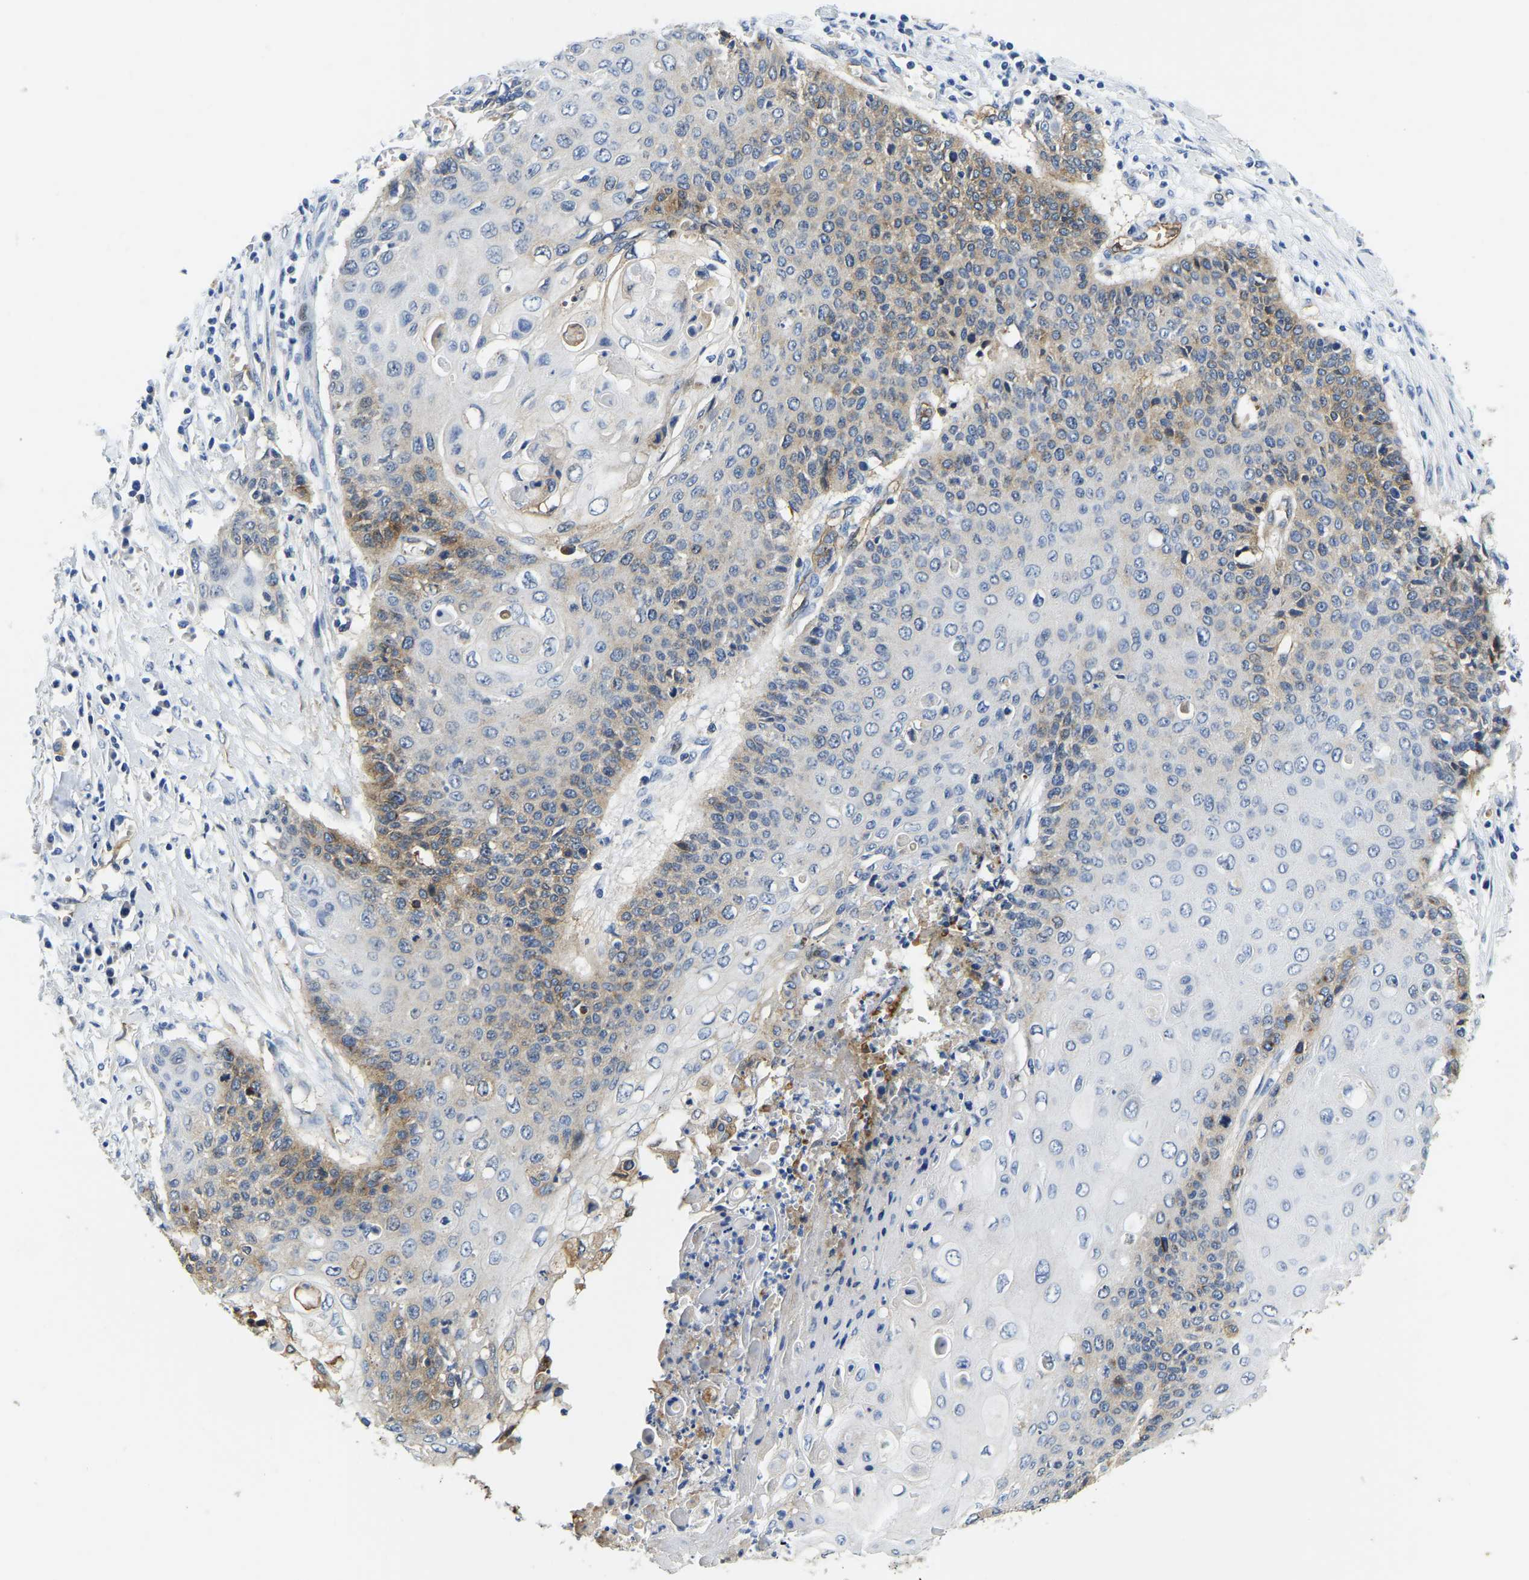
{"staining": {"intensity": "moderate", "quantity": "25%-75%", "location": "cytoplasmic/membranous"}, "tissue": "cervical cancer", "cell_type": "Tumor cells", "image_type": "cancer", "snomed": [{"axis": "morphology", "description": "Squamous cell carcinoma, NOS"}, {"axis": "topography", "description": "Cervix"}], "caption": "The histopathology image reveals immunohistochemical staining of cervical squamous cell carcinoma. There is moderate cytoplasmic/membranous staining is seen in approximately 25%-75% of tumor cells.", "gene": "ITGA2", "patient": {"sex": "female", "age": 39}}